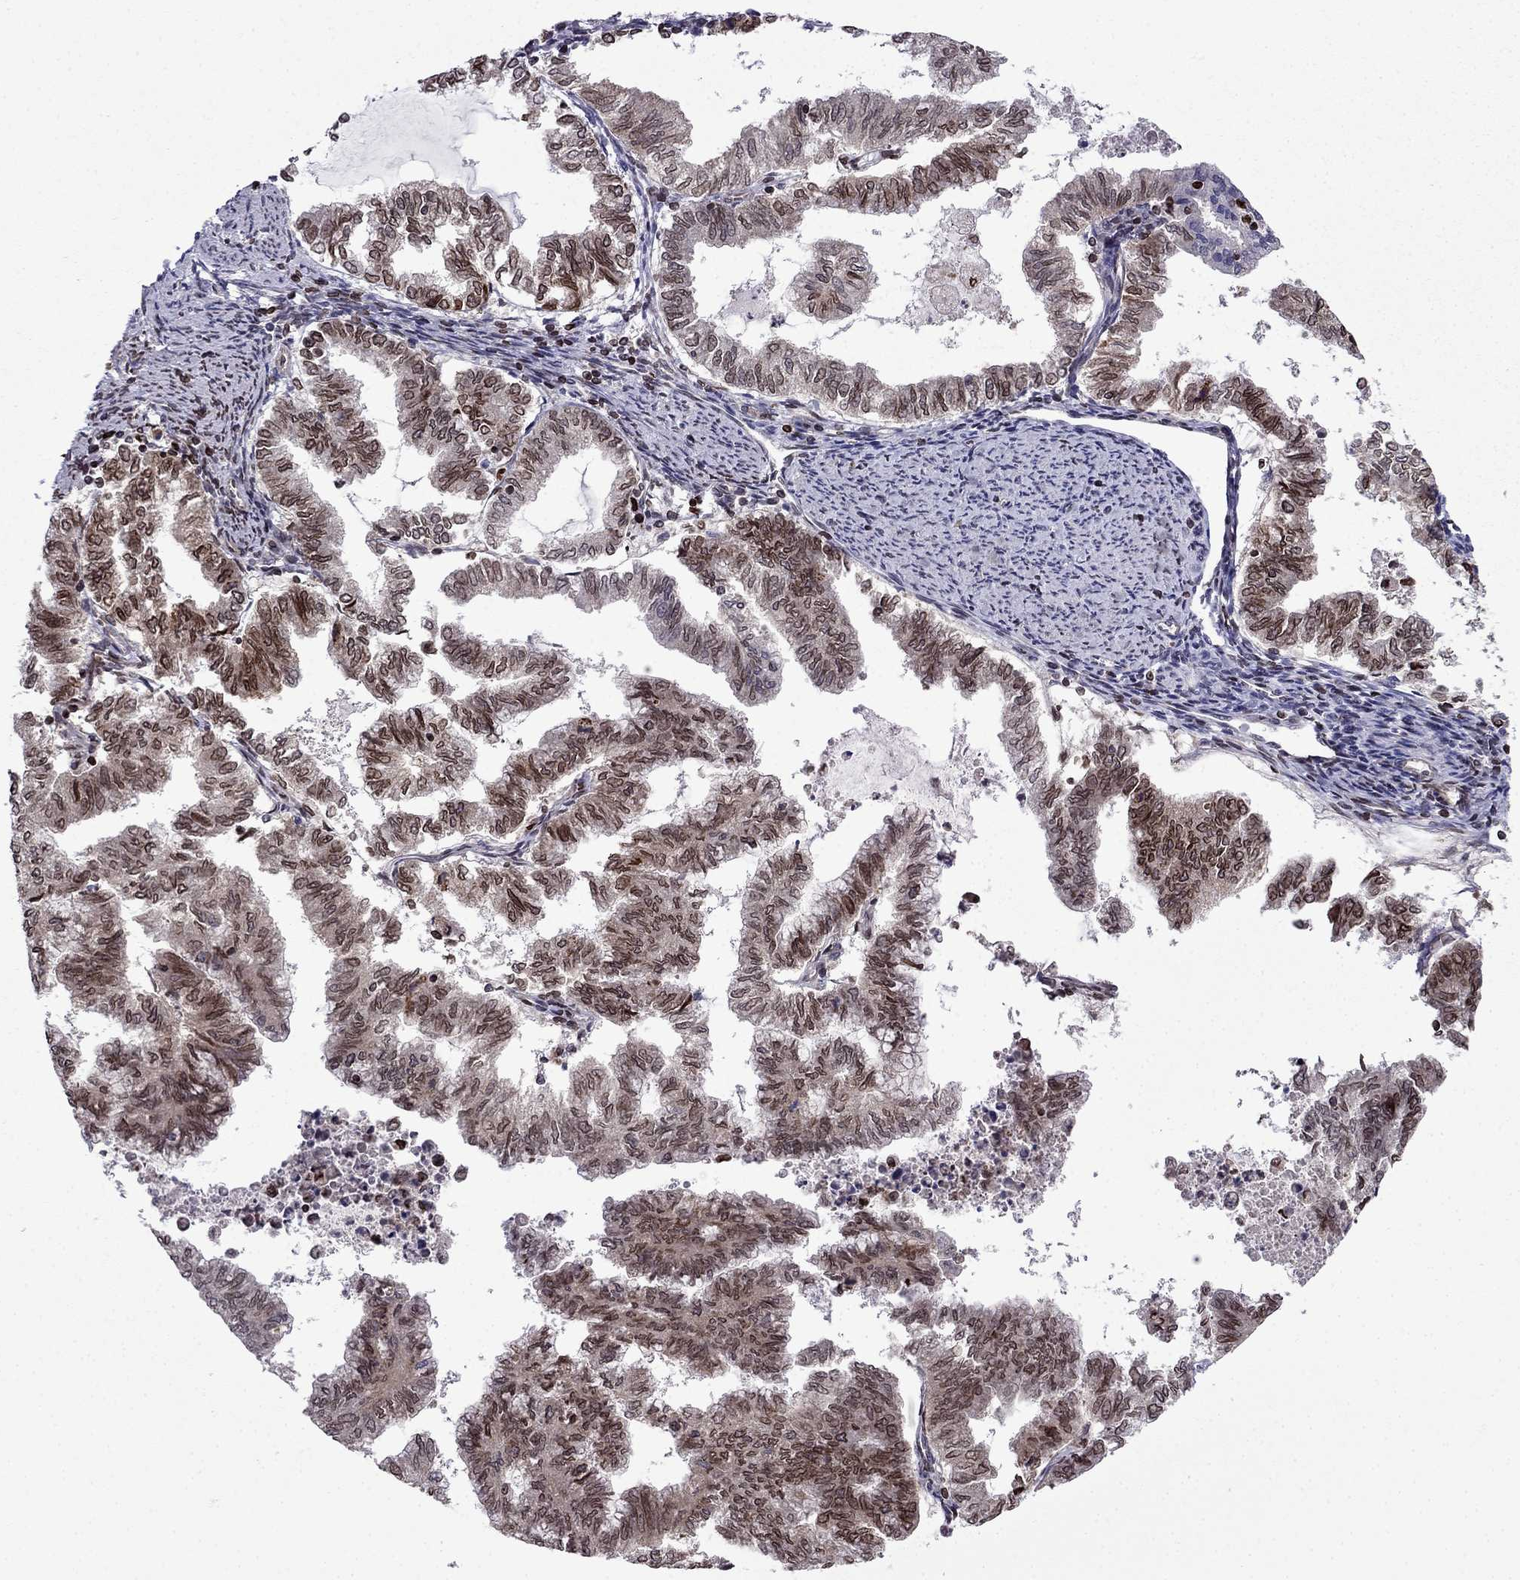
{"staining": {"intensity": "moderate", "quantity": ">75%", "location": "nuclear"}, "tissue": "endometrial cancer", "cell_type": "Tumor cells", "image_type": "cancer", "snomed": [{"axis": "morphology", "description": "Adenocarcinoma, NOS"}, {"axis": "topography", "description": "Endometrium"}], "caption": "Immunohistochemistry (IHC) staining of endometrial cancer, which exhibits medium levels of moderate nuclear expression in about >75% of tumor cells indicating moderate nuclear protein expression. The staining was performed using DAB (3,3'-diaminobenzidine) (brown) for protein detection and nuclei were counterstained in hematoxylin (blue).", "gene": "CDC42BPA", "patient": {"sex": "female", "age": 79}}